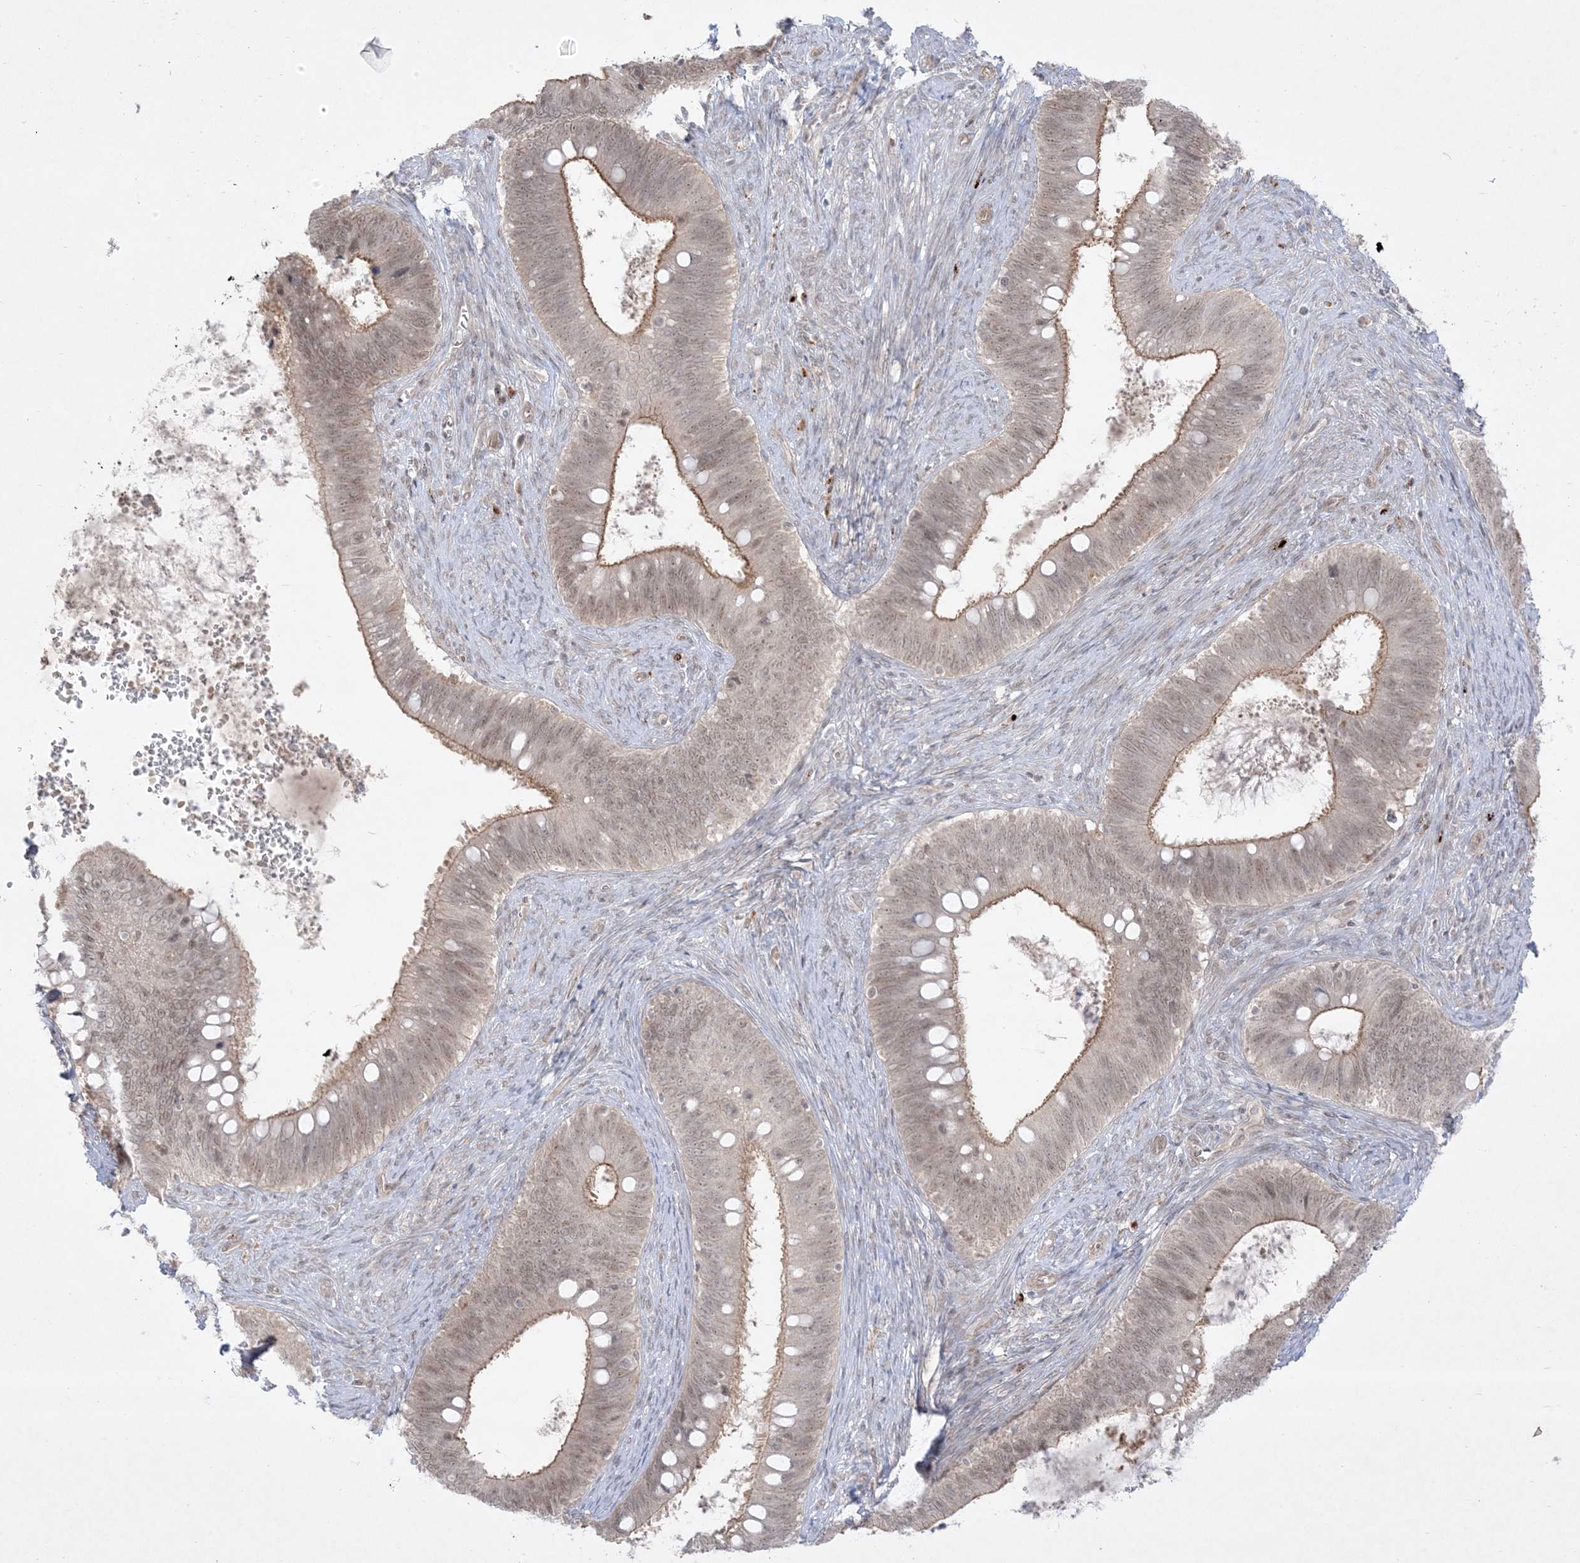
{"staining": {"intensity": "weak", "quantity": ">75%", "location": "cytoplasmic/membranous,nuclear"}, "tissue": "cervical cancer", "cell_type": "Tumor cells", "image_type": "cancer", "snomed": [{"axis": "morphology", "description": "Adenocarcinoma, NOS"}, {"axis": "topography", "description": "Cervix"}], "caption": "The histopathology image shows staining of cervical cancer (adenocarcinoma), revealing weak cytoplasmic/membranous and nuclear protein positivity (brown color) within tumor cells.", "gene": "PTK6", "patient": {"sex": "female", "age": 42}}